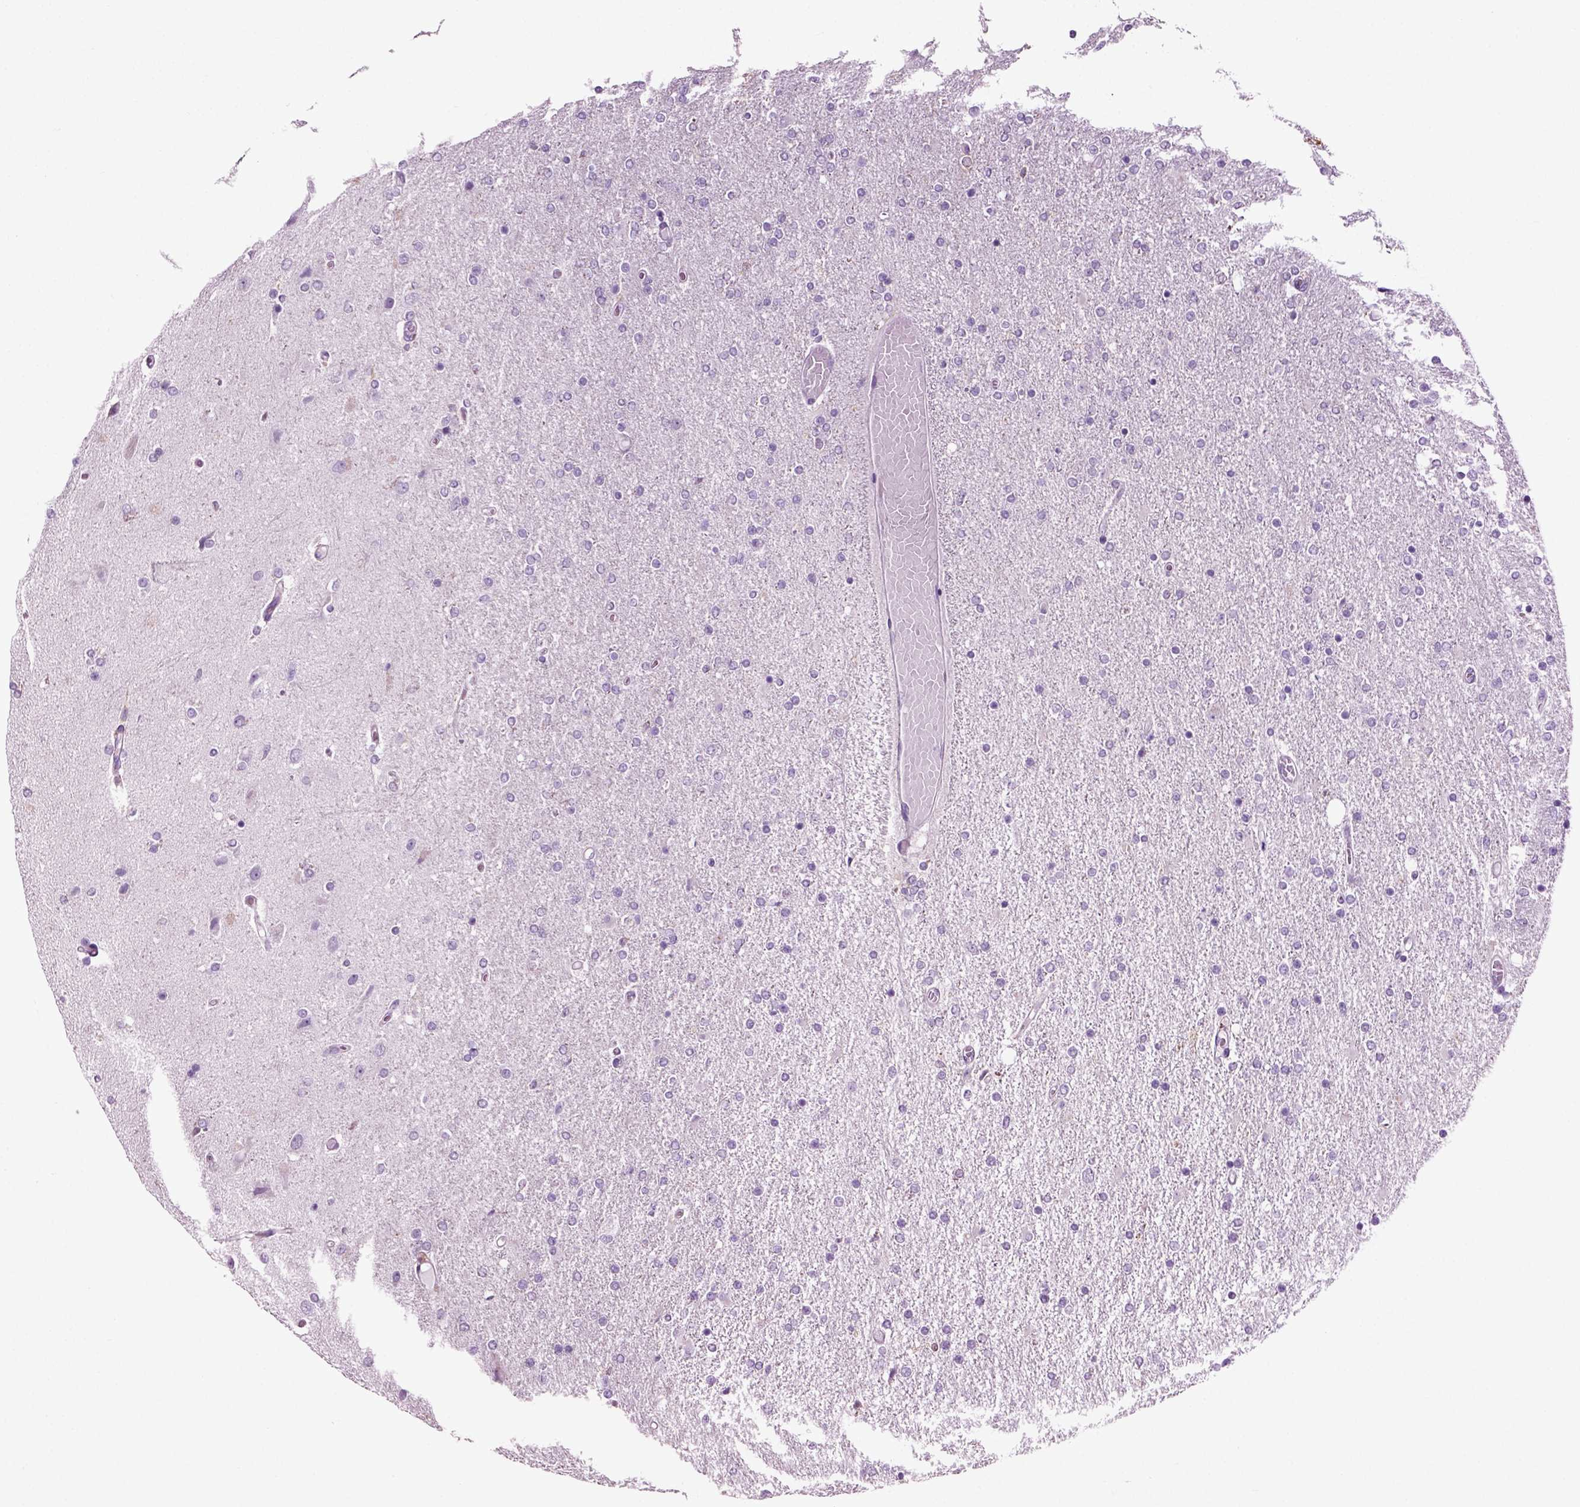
{"staining": {"intensity": "negative", "quantity": "none", "location": "none"}, "tissue": "glioma", "cell_type": "Tumor cells", "image_type": "cancer", "snomed": [{"axis": "morphology", "description": "Glioma, malignant, High grade"}, {"axis": "topography", "description": "Cerebral cortex"}], "caption": "This photomicrograph is of glioma stained with IHC to label a protein in brown with the nuclei are counter-stained blue. There is no staining in tumor cells.", "gene": "DNAH10", "patient": {"sex": "male", "age": 70}}